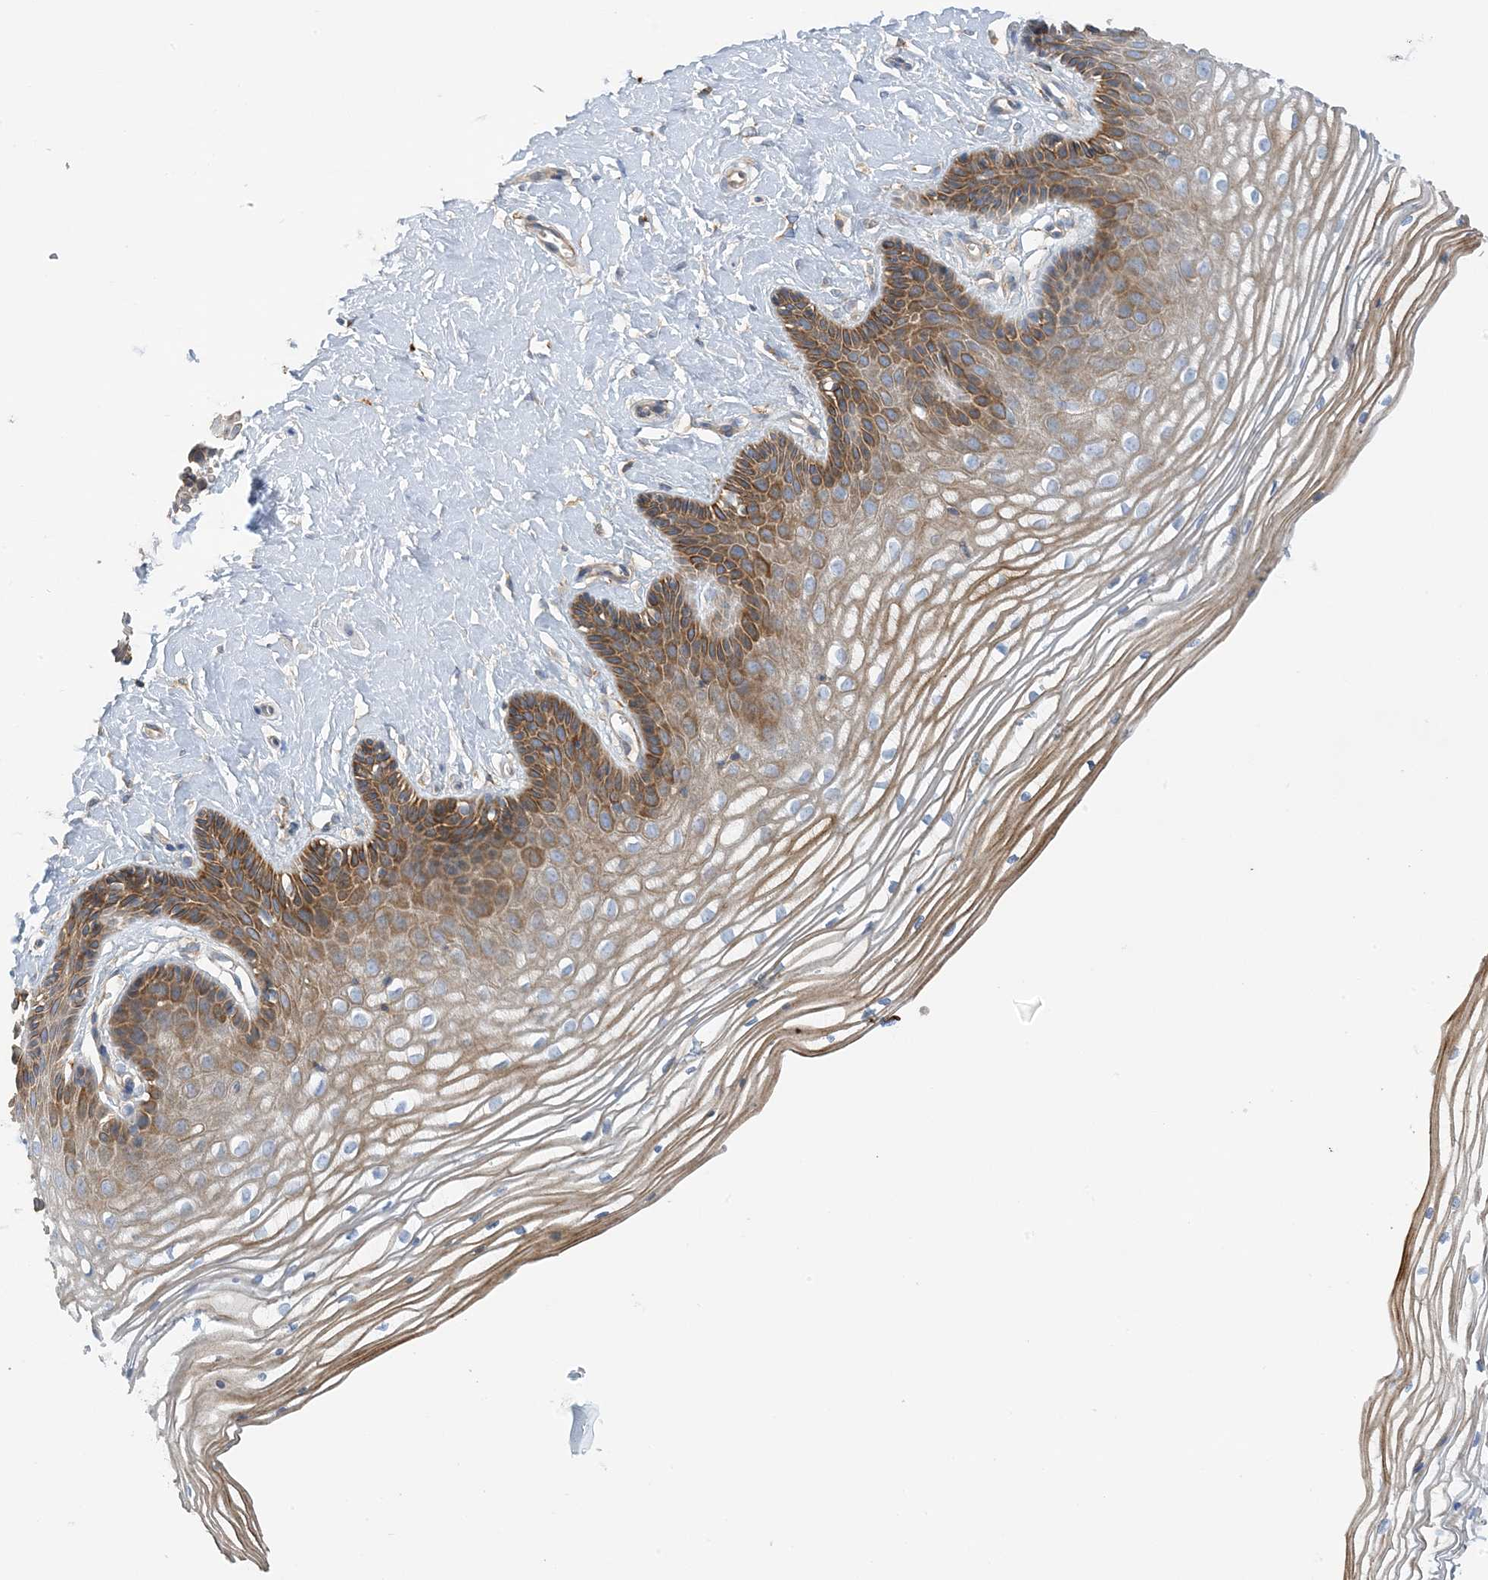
{"staining": {"intensity": "moderate", "quantity": ">75%", "location": "cytoplasmic/membranous"}, "tissue": "vagina", "cell_type": "Squamous epithelial cells", "image_type": "normal", "snomed": [{"axis": "morphology", "description": "Normal tissue, NOS"}, {"axis": "topography", "description": "Vagina"}, {"axis": "topography", "description": "Cervix"}], "caption": "IHC (DAB) staining of unremarkable human vagina exhibits moderate cytoplasmic/membranous protein staining in approximately >75% of squamous epithelial cells. Nuclei are stained in blue.", "gene": "CALHM5", "patient": {"sex": "female", "age": 40}}